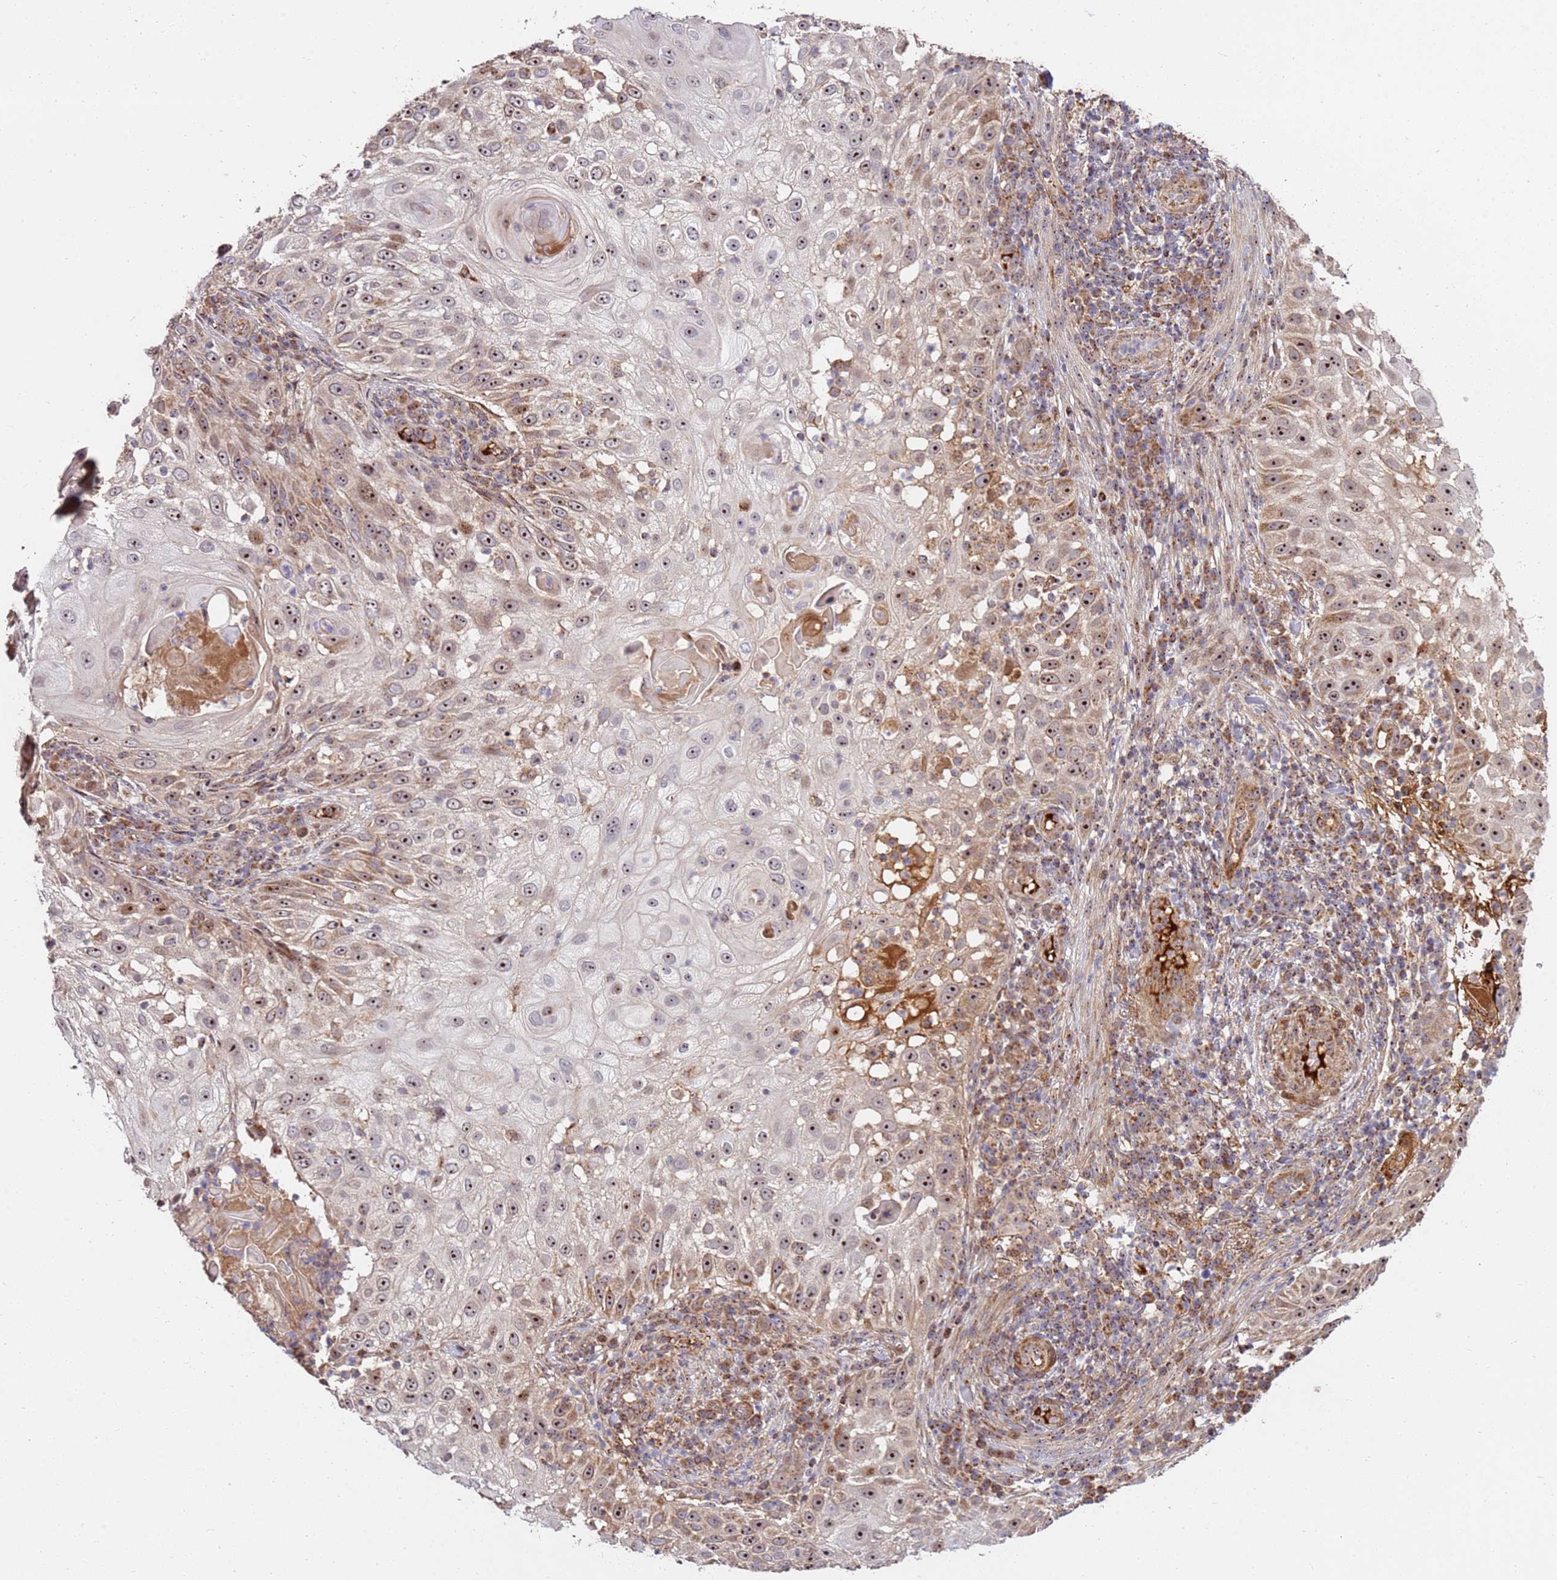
{"staining": {"intensity": "moderate", "quantity": ">75%", "location": "cytoplasmic/membranous,nuclear"}, "tissue": "skin cancer", "cell_type": "Tumor cells", "image_type": "cancer", "snomed": [{"axis": "morphology", "description": "Squamous cell carcinoma, NOS"}, {"axis": "topography", "description": "Skin"}], "caption": "Moderate cytoplasmic/membranous and nuclear expression for a protein is appreciated in approximately >75% of tumor cells of squamous cell carcinoma (skin) using immunohistochemistry (IHC).", "gene": "KIF25", "patient": {"sex": "female", "age": 44}}